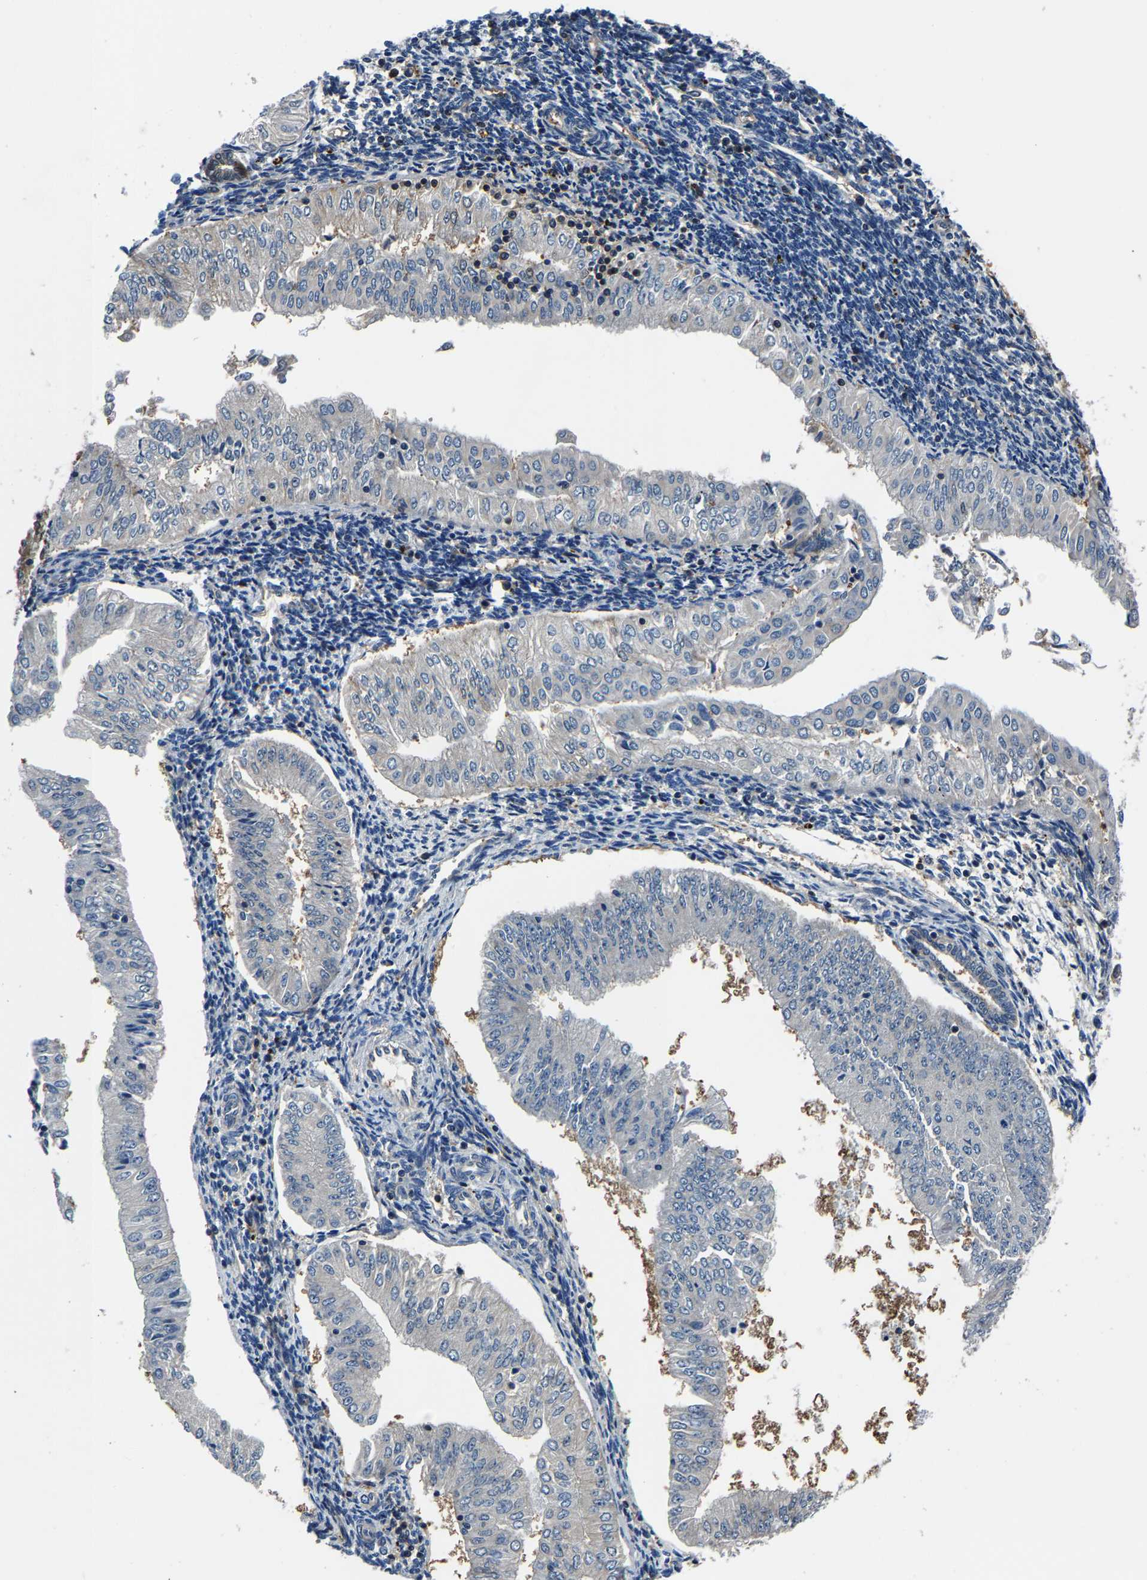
{"staining": {"intensity": "negative", "quantity": "none", "location": "none"}, "tissue": "endometrial cancer", "cell_type": "Tumor cells", "image_type": "cancer", "snomed": [{"axis": "morphology", "description": "Normal tissue, NOS"}, {"axis": "morphology", "description": "Adenocarcinoma, NOS"}, {"axis": "topography", "description": "Endometrium"}], "caption": "Protein analysis of endometrial cancer (adenocarcinoma) demonstrates no significant positivity in tumor cells.", "gene": "ALDOB", "patient": {"sex": "female", "age": 53}}